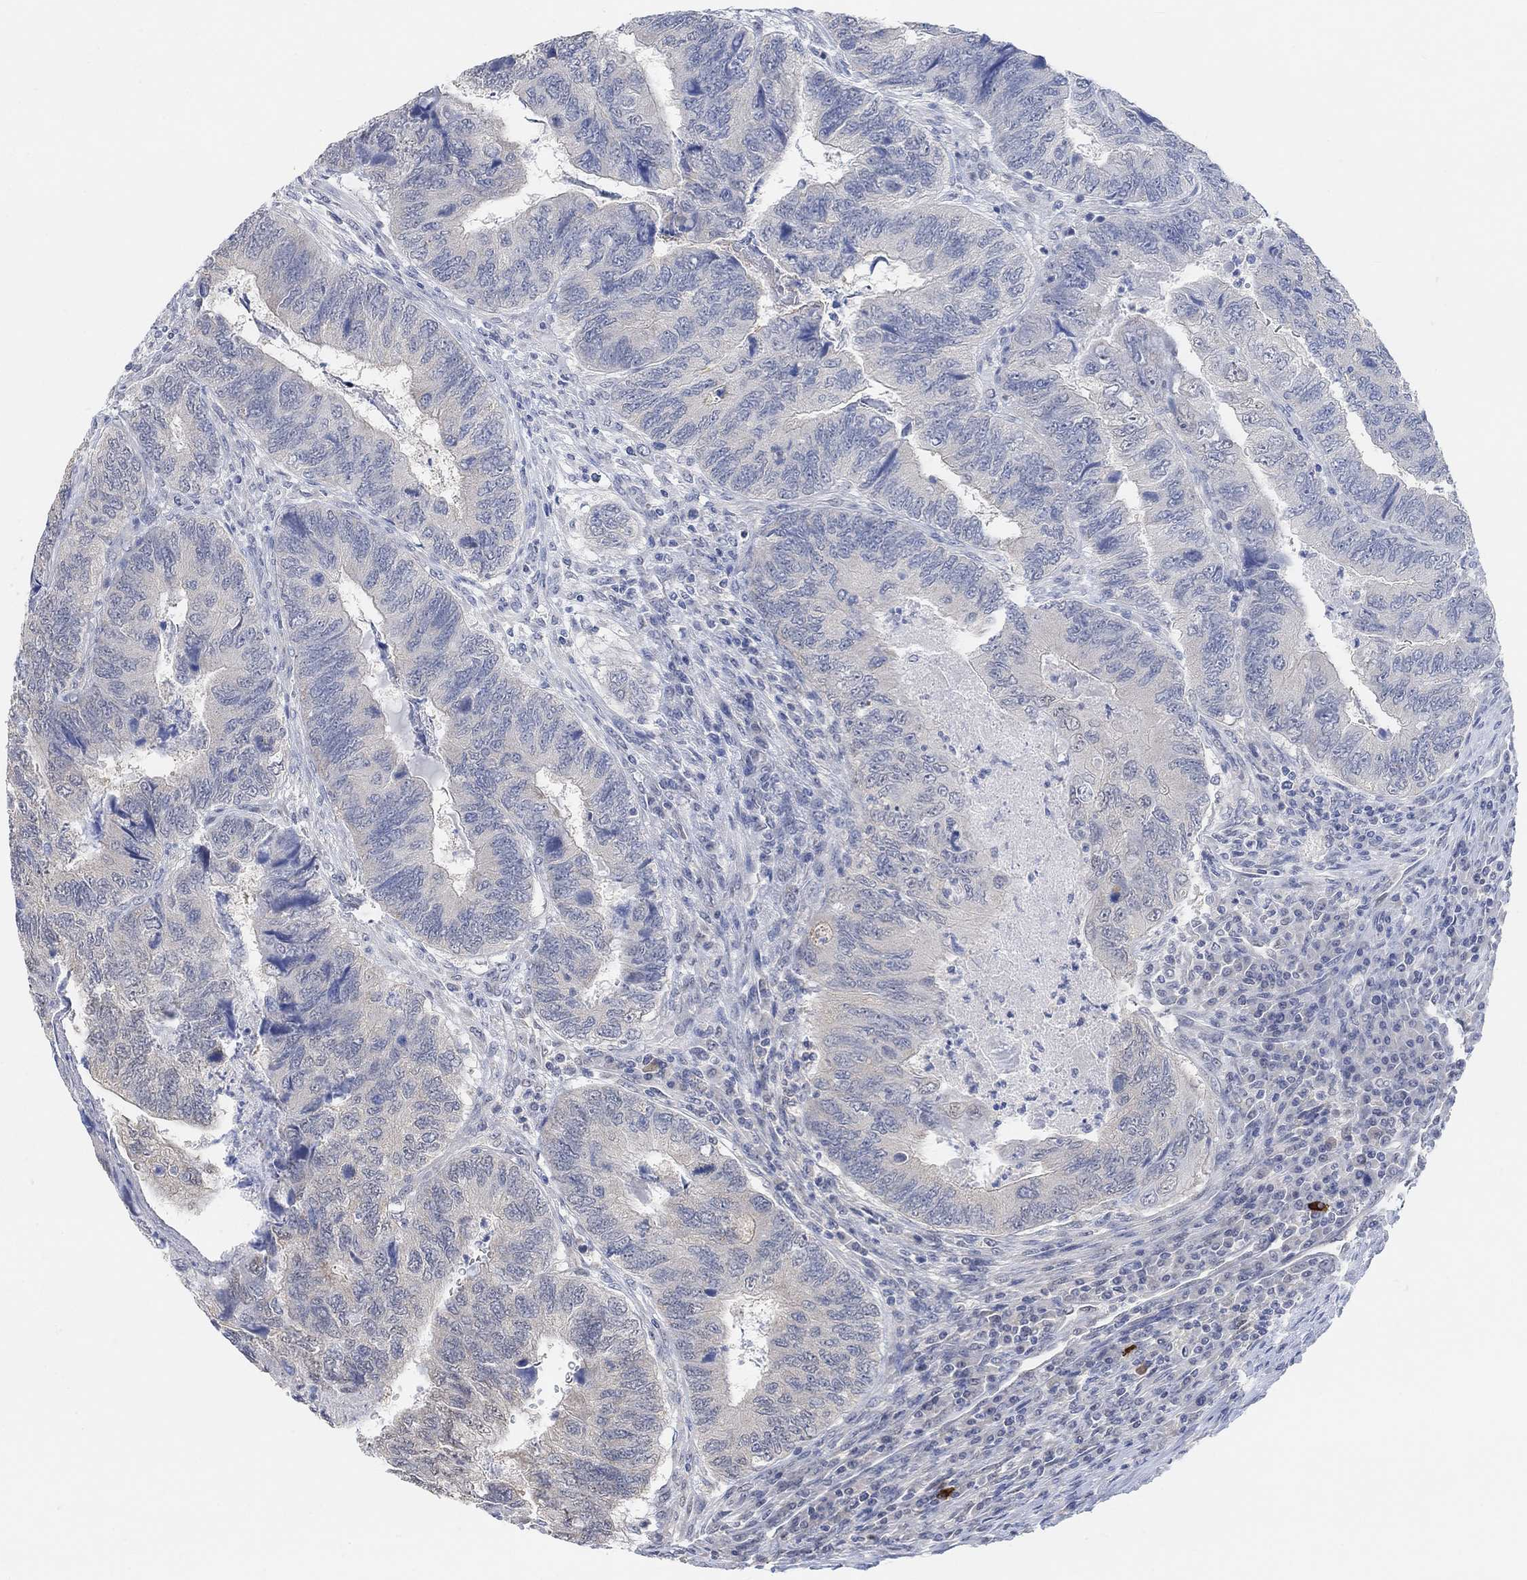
{"staining": {"intensity": "negative", "quantity": "none", "location": "none"}, "tissue": "colorectal cancer", "cell_type": "Tumor cells", "image_type": "cancer", "snomed": [{"axis": "morphology", "description": "Adenocarcinoma, NOS"}, {"axis": "topography", "description": "Colon"}], "caption": "This is an immunohistochemistry (IHC) micrograph of human colorectal cancer. There is no staining in tumor cells.", "gene": "MUC1", "patient": {"sex": "female", "age": 67}}